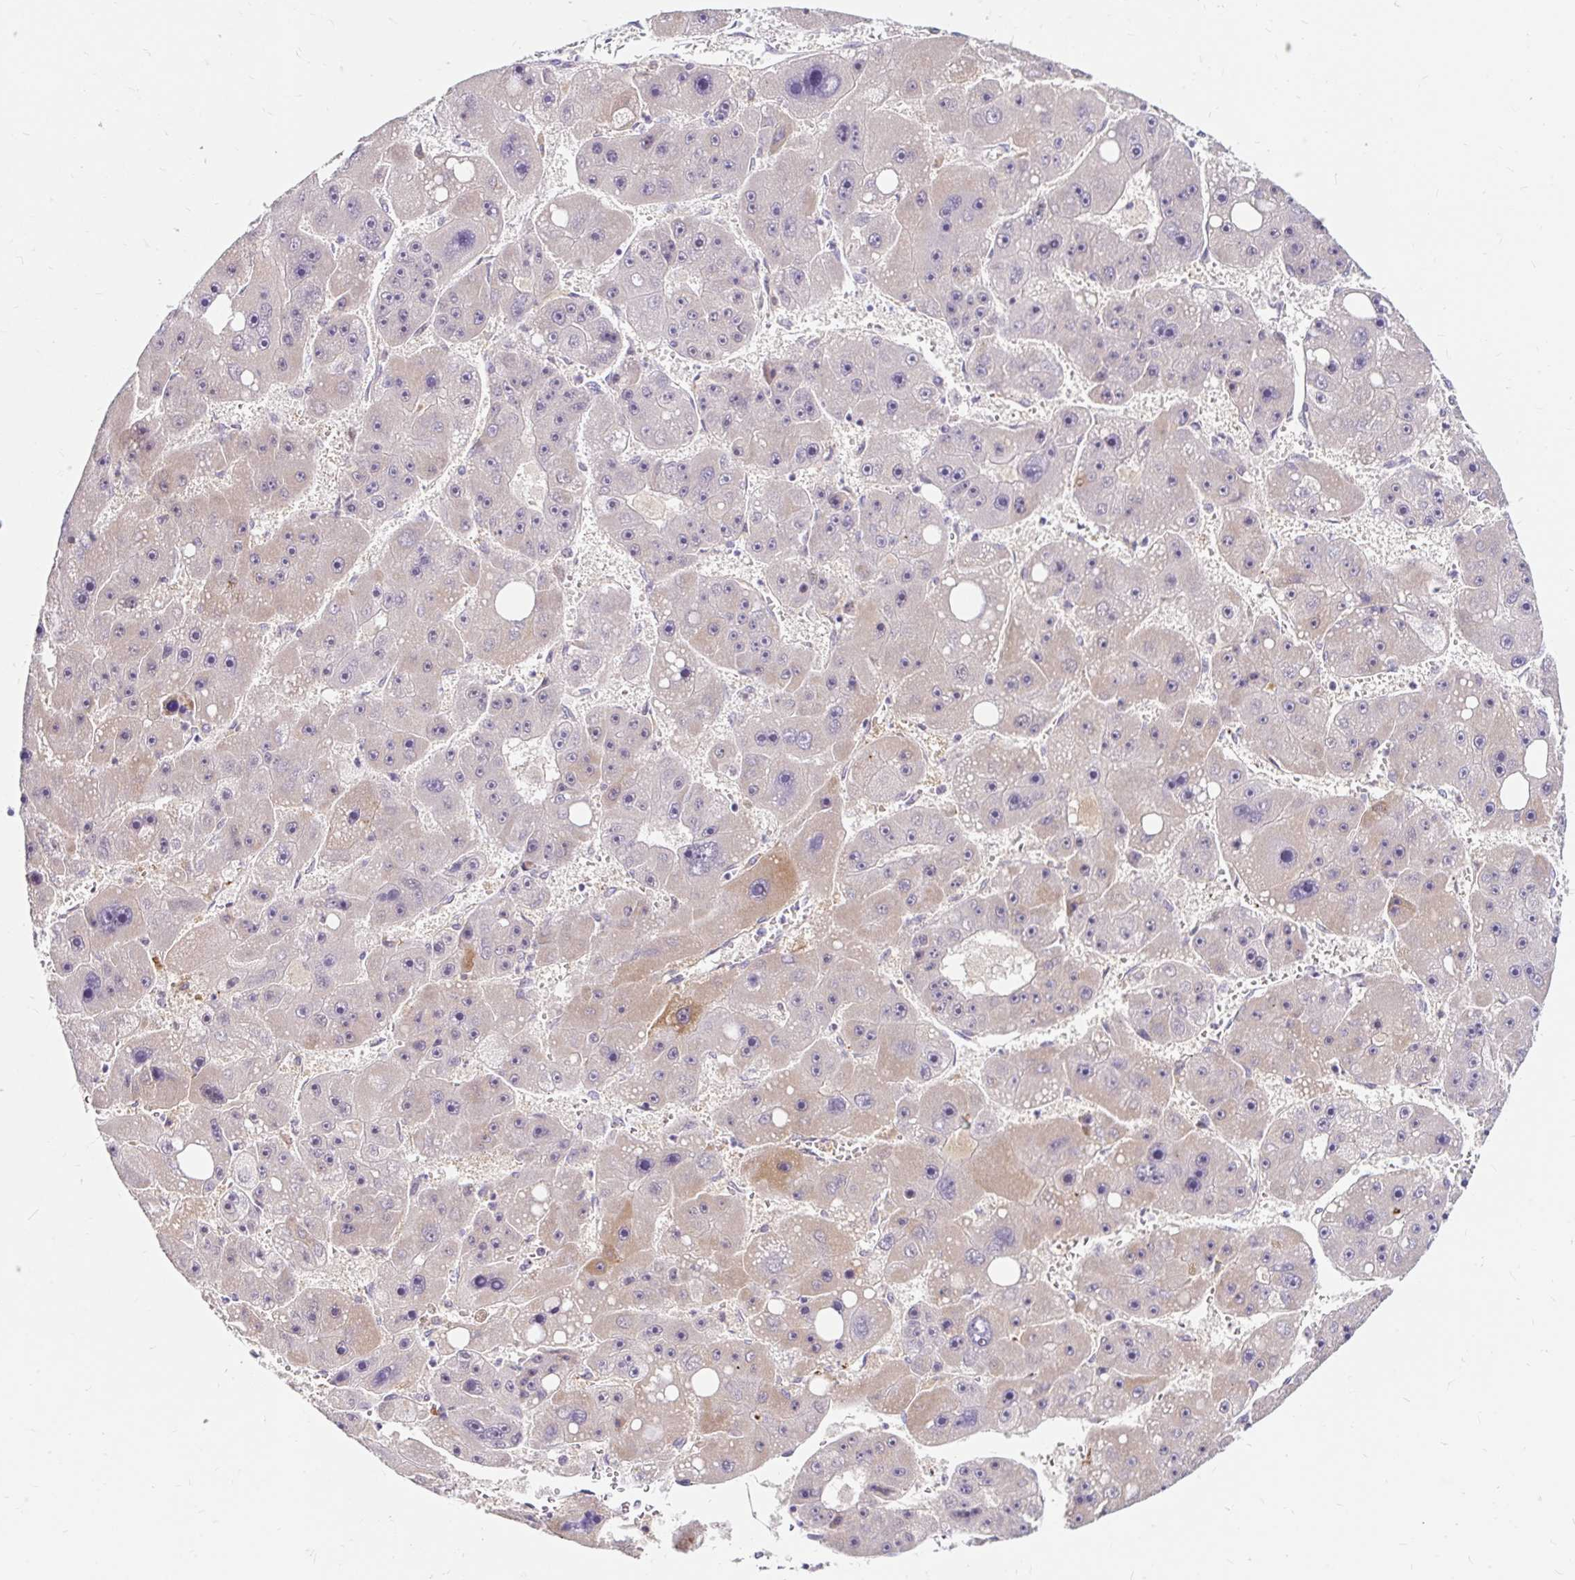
{"staining": {"intensity": "moderate", "quantity": "<25%", "location": "cytoplasmic/membranous"}, "tissue": "liver cancer", "cell_type": "Tumor cells", "image_type": "cancer", "snomed": [{"axis": "morphology", "description": "Carcinoma, Hepatocellular, NOS"}, {"axis": "topography", "description": "Liver"}], "caption": "A photomicrograph showing moderate cytoplasmic/membranous expression in about <25% of tumor cells in hepatocellular carcinoma (liver), as visualized by brown immunohistochemical staining.", "gene": "GUCY1A1", "patient": {"sex": "female", "age": 61}}